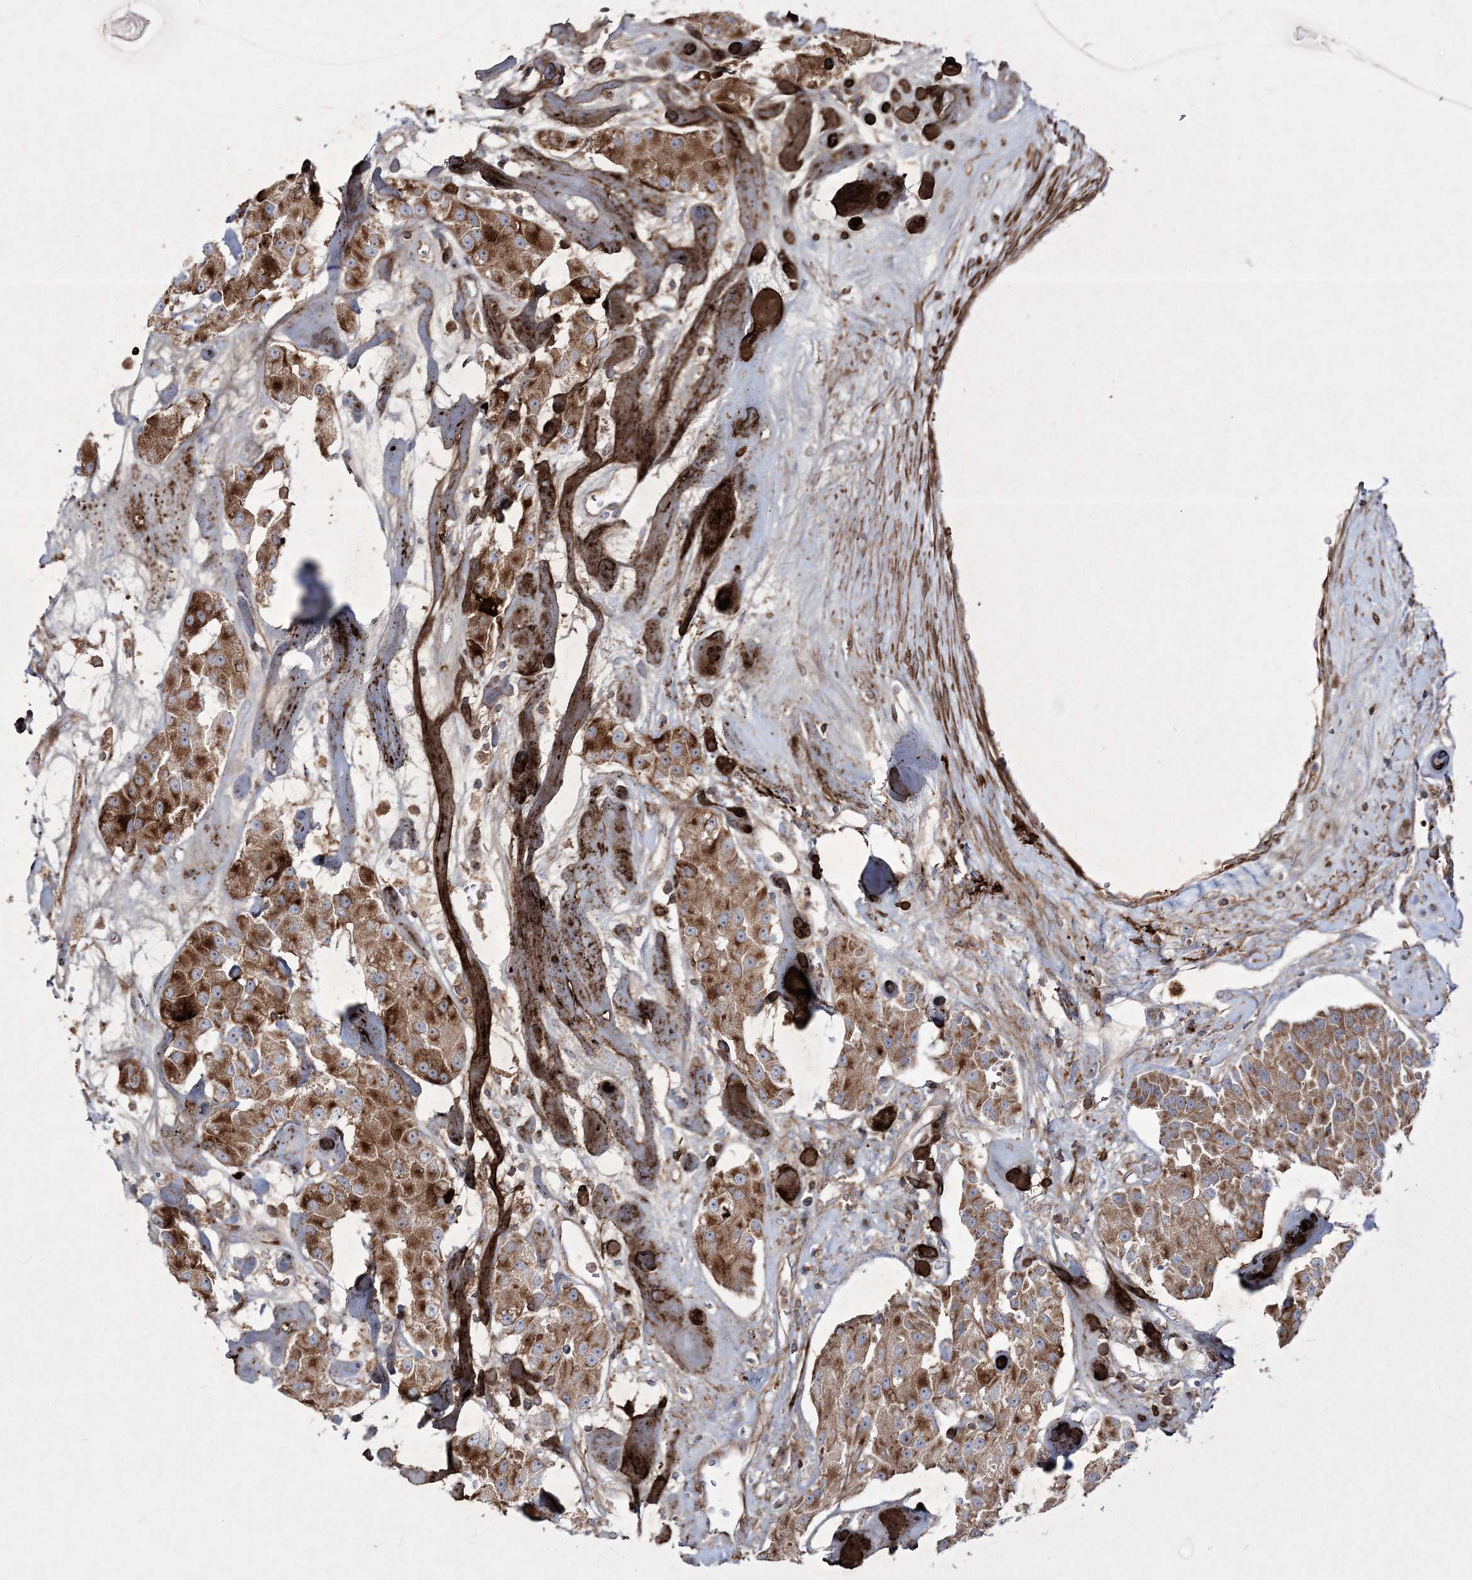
{"staining": {"intensity": "strong", "quantity": ">75%", "location": "cytoplasmic/membranous"}, "tissue": "carcinoid", "cell_type": "Tumor cells", "image_type": "cancer", "snomed": [{"axis": "morphology", "description": "Carcinoid, malignant, NOS"}, {"axis": "topography", "description": "Pancreas"}], "caption": "Carcinoid (malignant) tissue reveals strong cytoplasmic/membranous expression in about >75% of tumor cells, visualized by immunohistochemistry.", "gene": "RICTOR", "patient": {"sex": "male", "age": 41}}